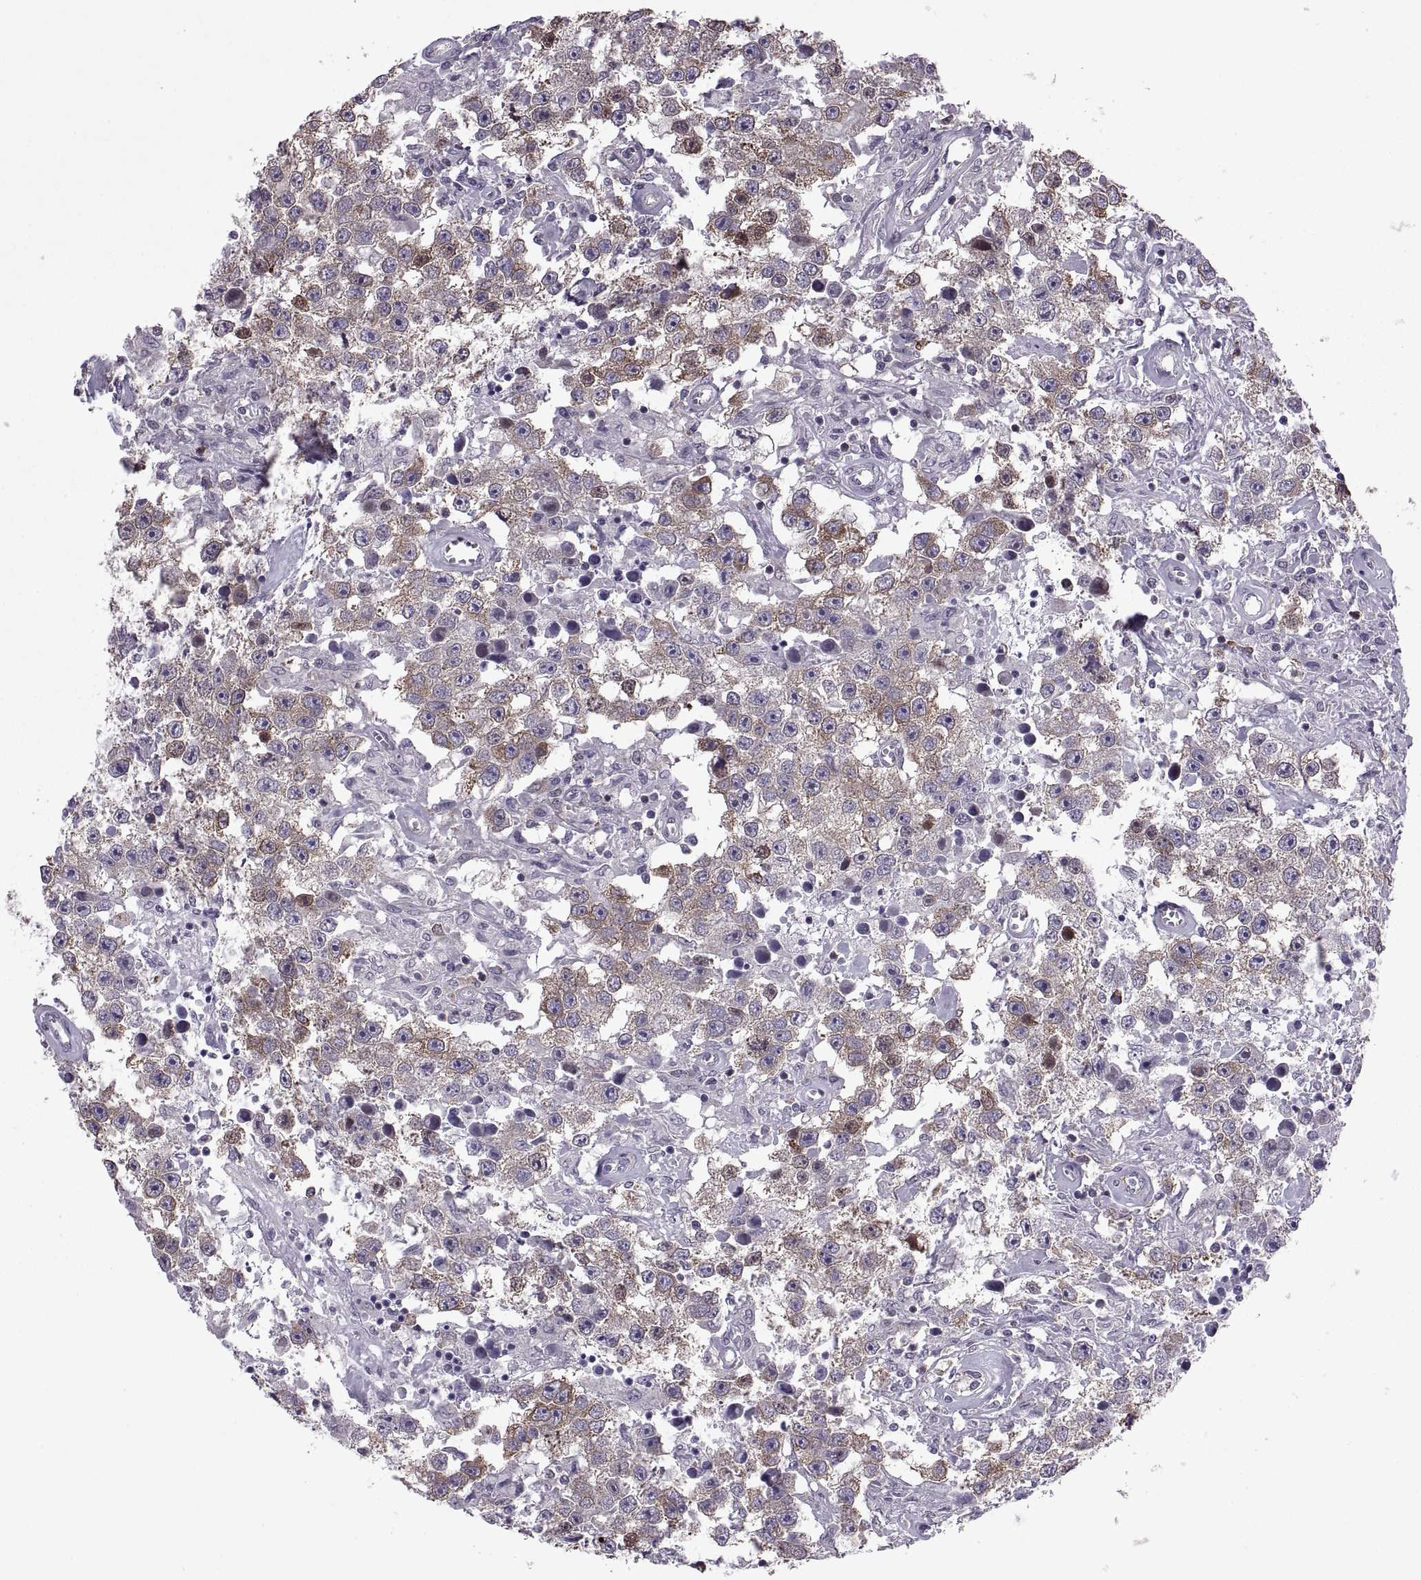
{"staining": {"intensity": "moderate", "quantity": "25%-75%", "location": "cytoplasmic/membranous"}, "tissue": "testis cancer", "cell_type": "Tumor cells", "image_type": "cancer", "snomed": [{"axis": "morphology", "description": "Seminoma, NOS"}, {"axis": "topography", "description": "Testis"}], "caption": "Immunohistochemical staining of testis seminoma displays medium levels of moderate cytoplasmic/membranous protein expression in approximately 25%-75% of tumor cells.", "gene": "PABPC1", "patient": {"sex": "male", "age": 43}}